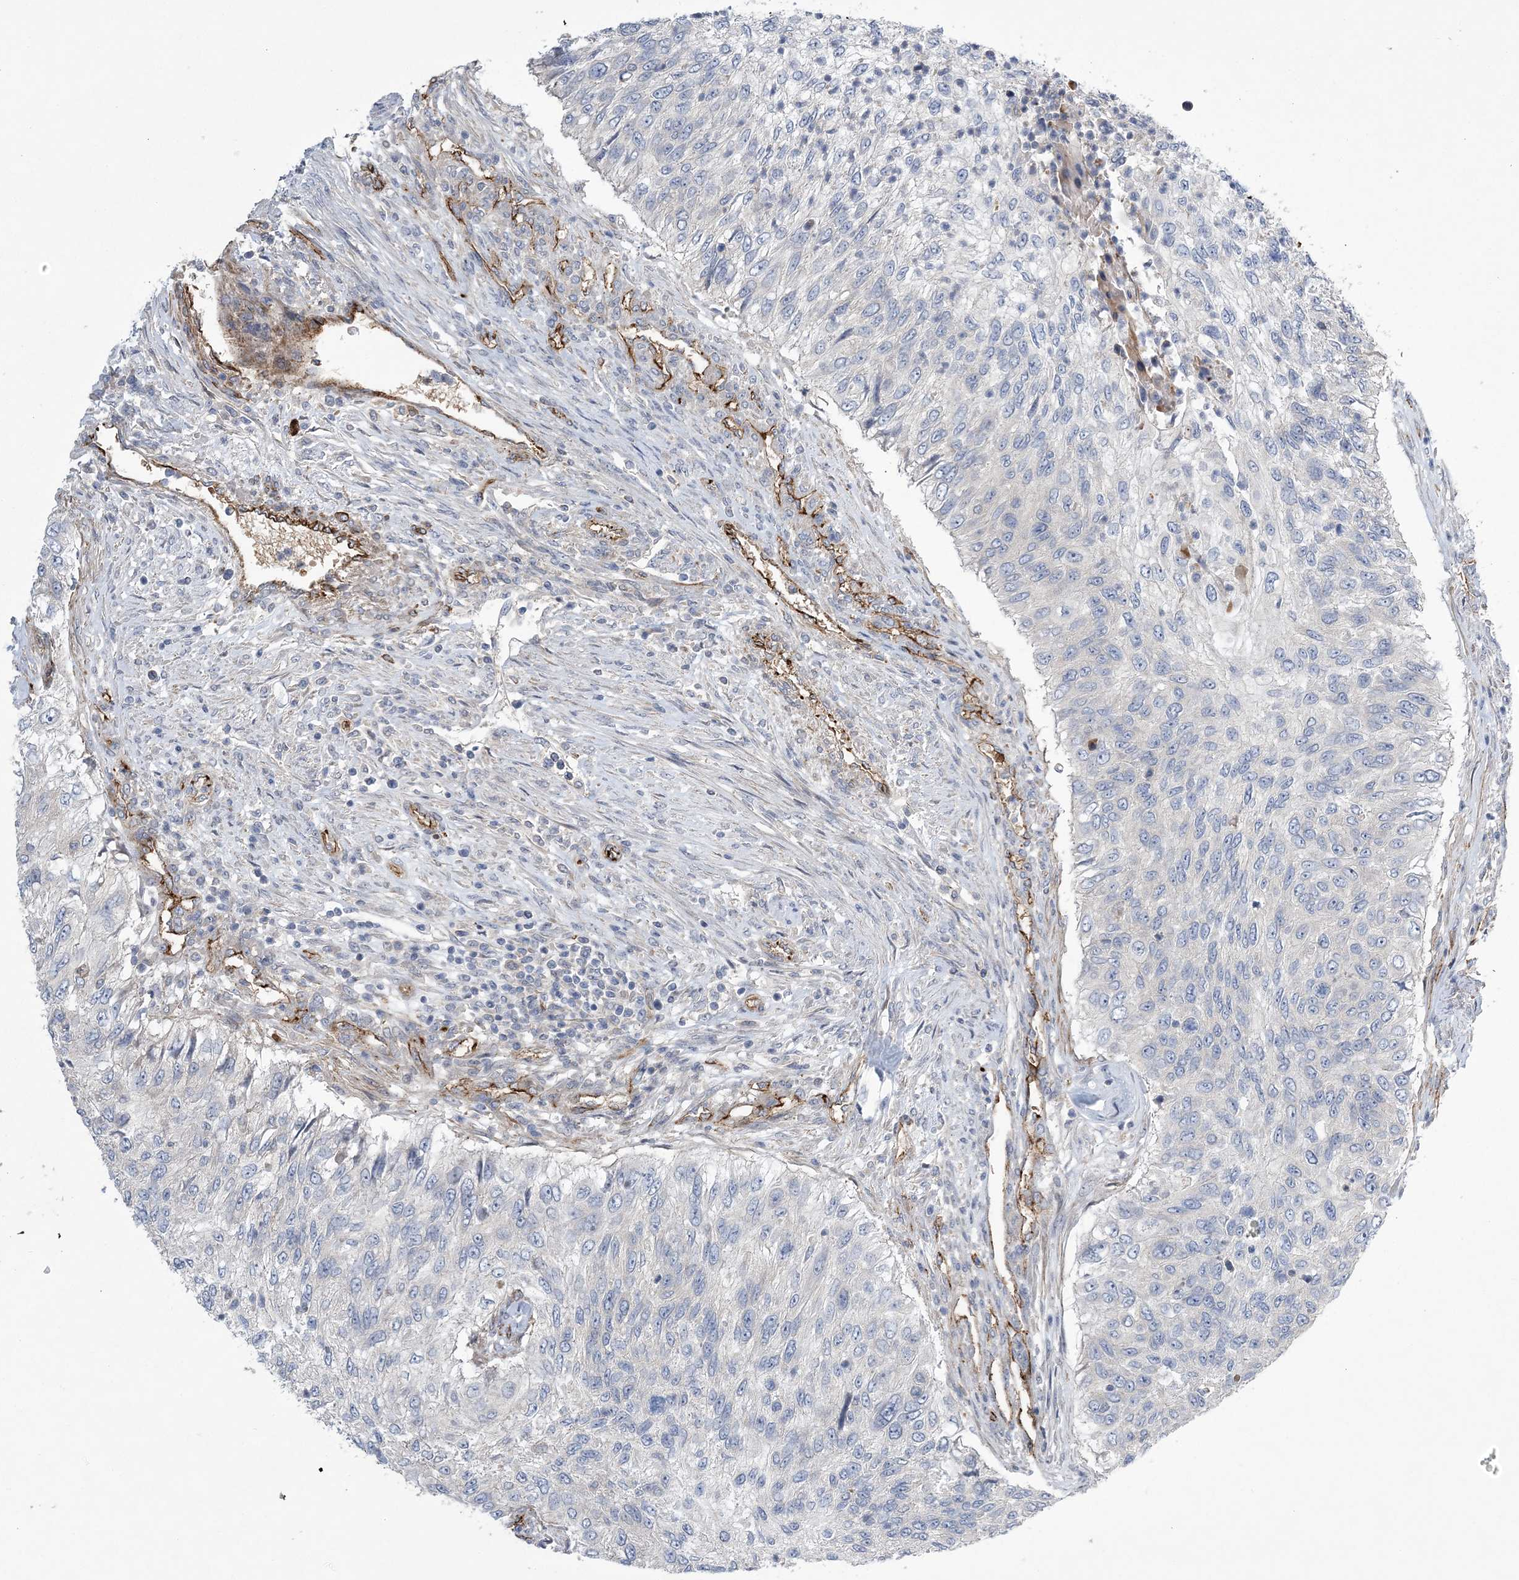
{"staining": {"intensity": "negative", "quantity": "none", "location": "none"}, "tissue": "urothelial cancer", "cell_type": "Tumor cells", "image_type": "cancer", "snomed": [{"axis": "morphology", "description": "Urothelial carcinoma, High grade"}, {"axis": "topography", "description": "Urinary bladder"}], "caption": "This micrograph is of high-grade urothelial carcinoma stained with IHC to label a protein in brown with the nuclei are counter-stained blue. There is no staining in tumor cells.", "gene": "CALN1", "patient": {"sex": "female", "age": 60}}